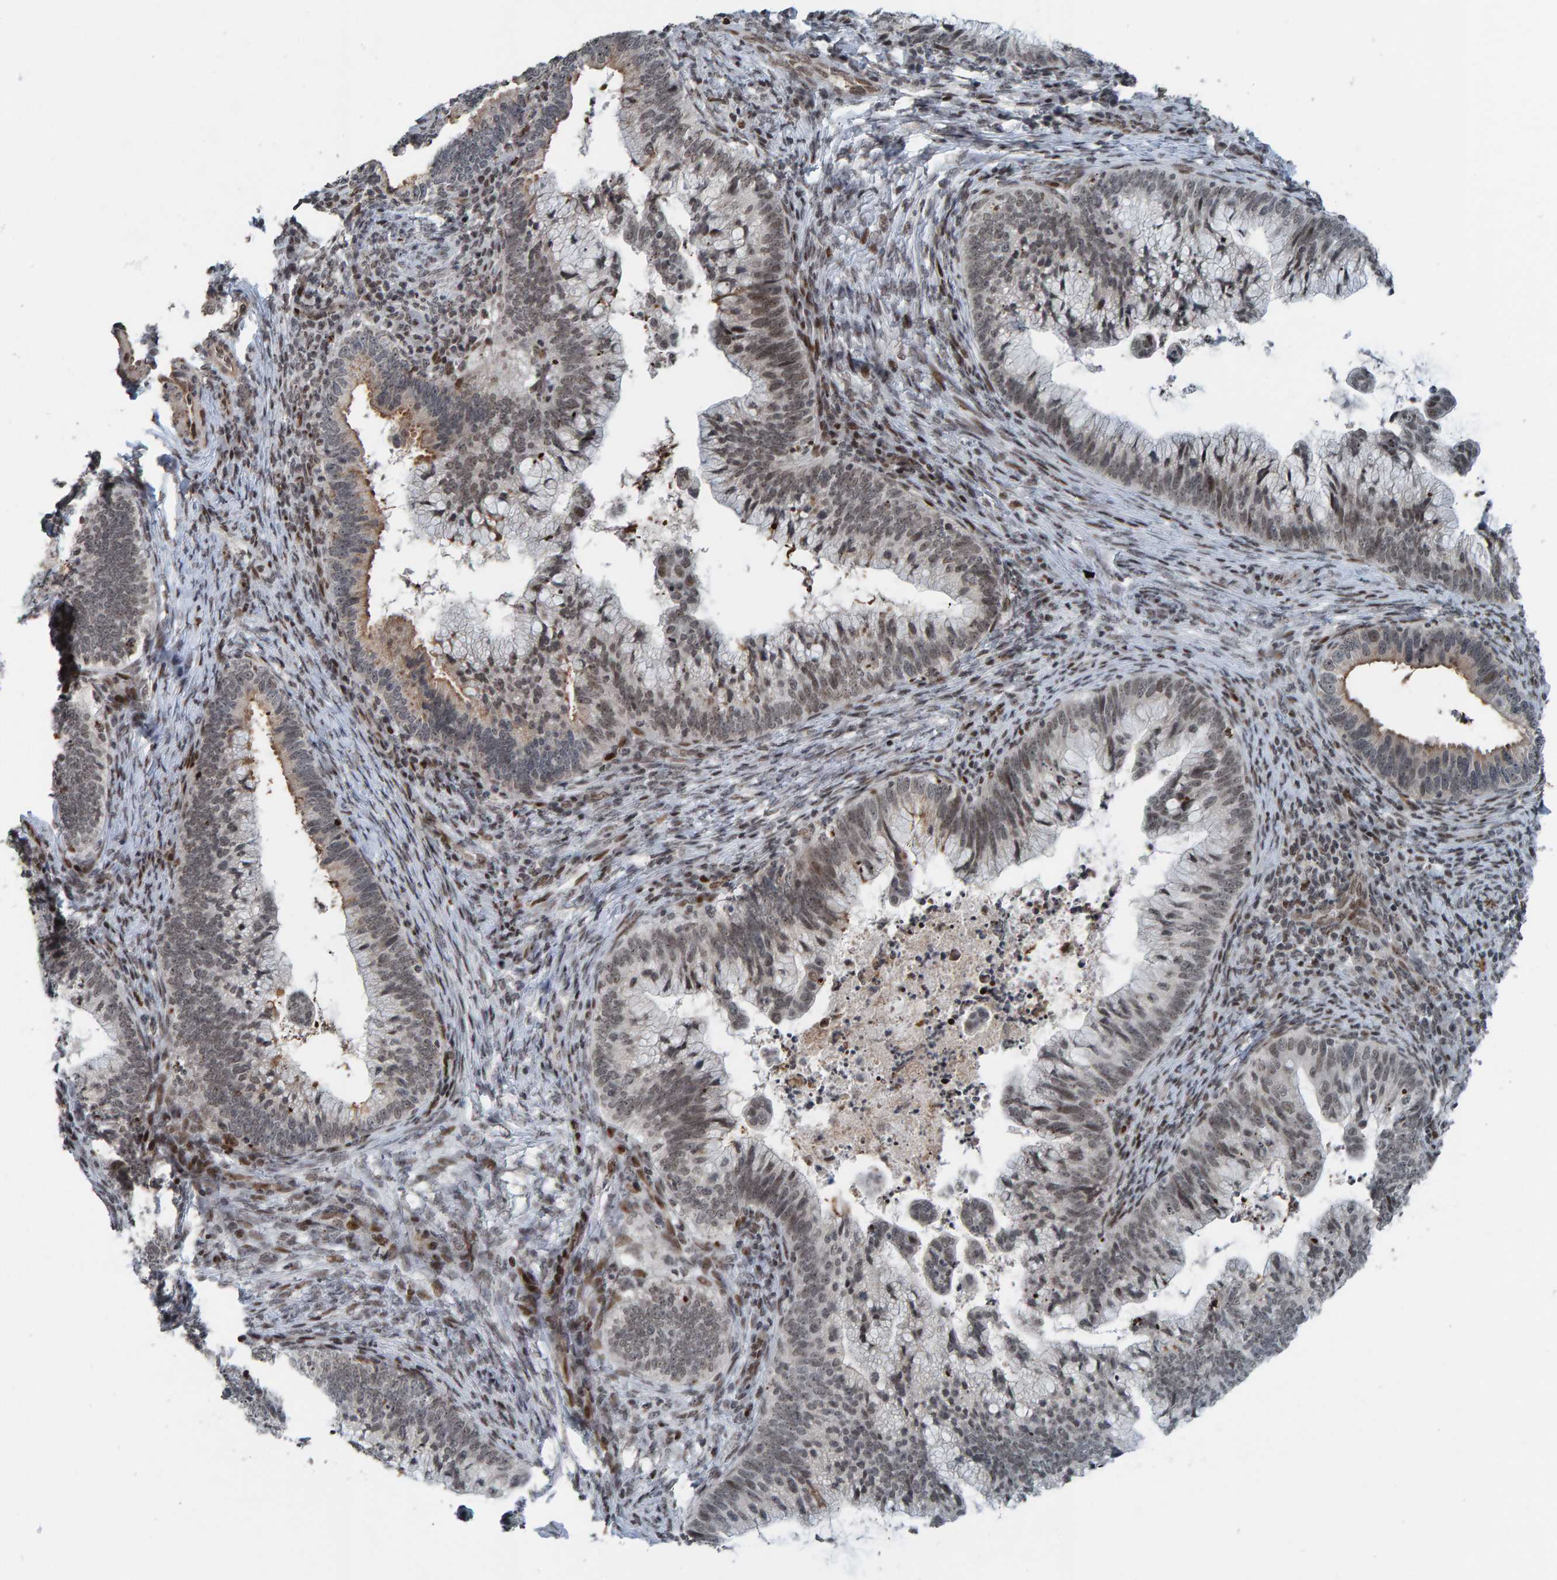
{"staining": {"intensity": "weak", "quantity": "25%-75%", "location": "nuclear"}, "tissue": "cervical cancer", "cell_type": "Tumor cells", "image_type": "cancer", "snomed": [{"axis": "morphology", "description": "Adenocarcinoma, NOS"}, {"axis": "topography", "description": "Cervix"}], "caption": "Protein staining by immunohistochemistry (IHC) shows weak nuclear expression in approximately 25%-75% of tumor cells in adenocarcinoma (cervical).", "gene": "ZNF366", "patient": {"sex": "female", "age": 36}}